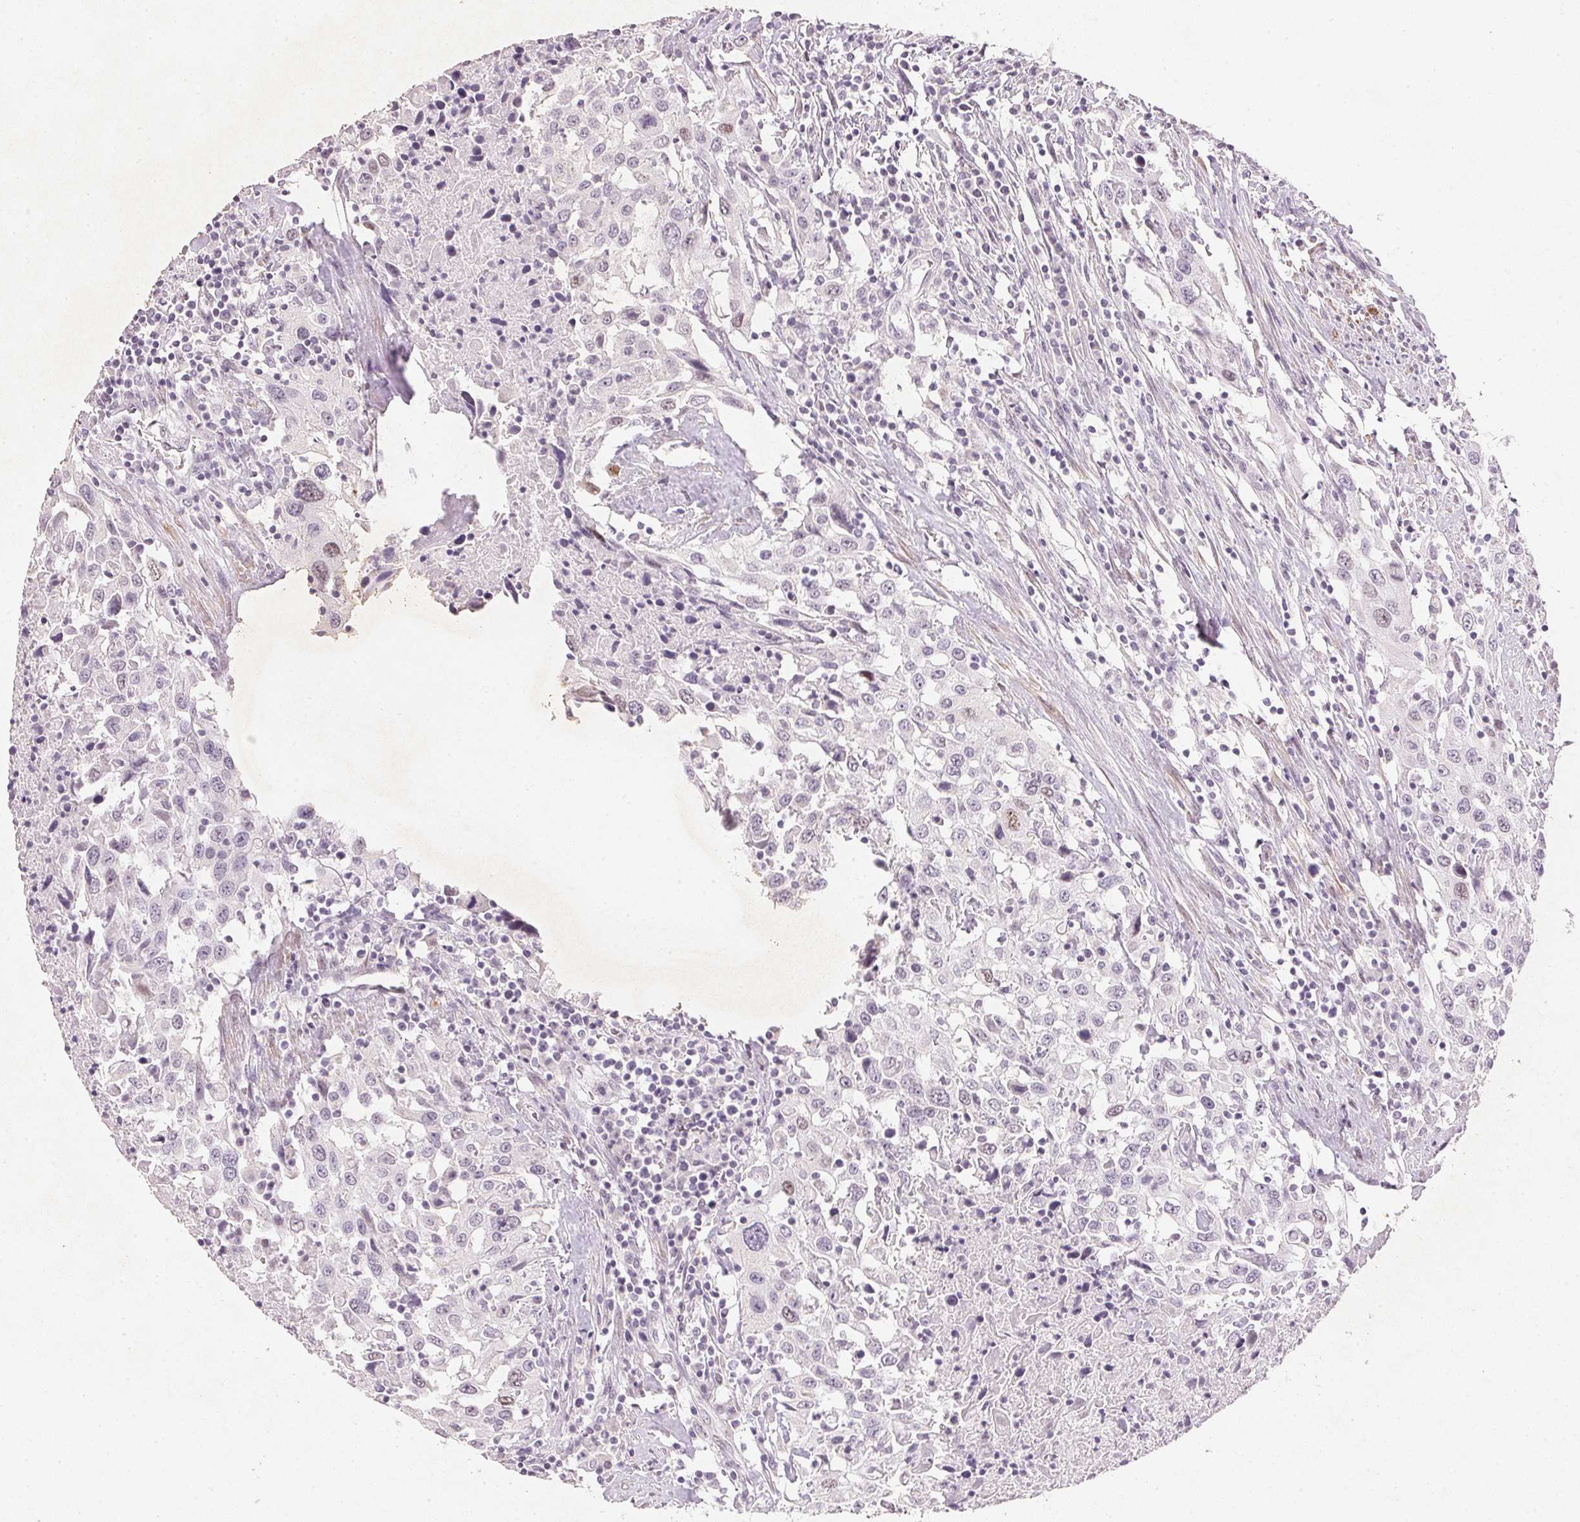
{"staining": {"intensity": "negative", "quantity": "none", "location": "none"}, "tissue": "urothelial cancer", "cell_type": "Tumor cells", "image_type": "cancer", "snomed": [{"axis": "morphology", "description": "Urothelial carcinoma, High grade"}, {"axis": "topography", "description": "Urinary bladder"}], "caption": "A micrograph of urothelial carcinoma (high-grade) stained for a protein displays no brown staining in tumor cells. (Stains: DAB immunohistochemistry with hematoxylin counter stain, Microscopy: brightfield microscopy at high magnification).", "gene": "SMTN", "patient": {"sex": "male", "age": 61}}